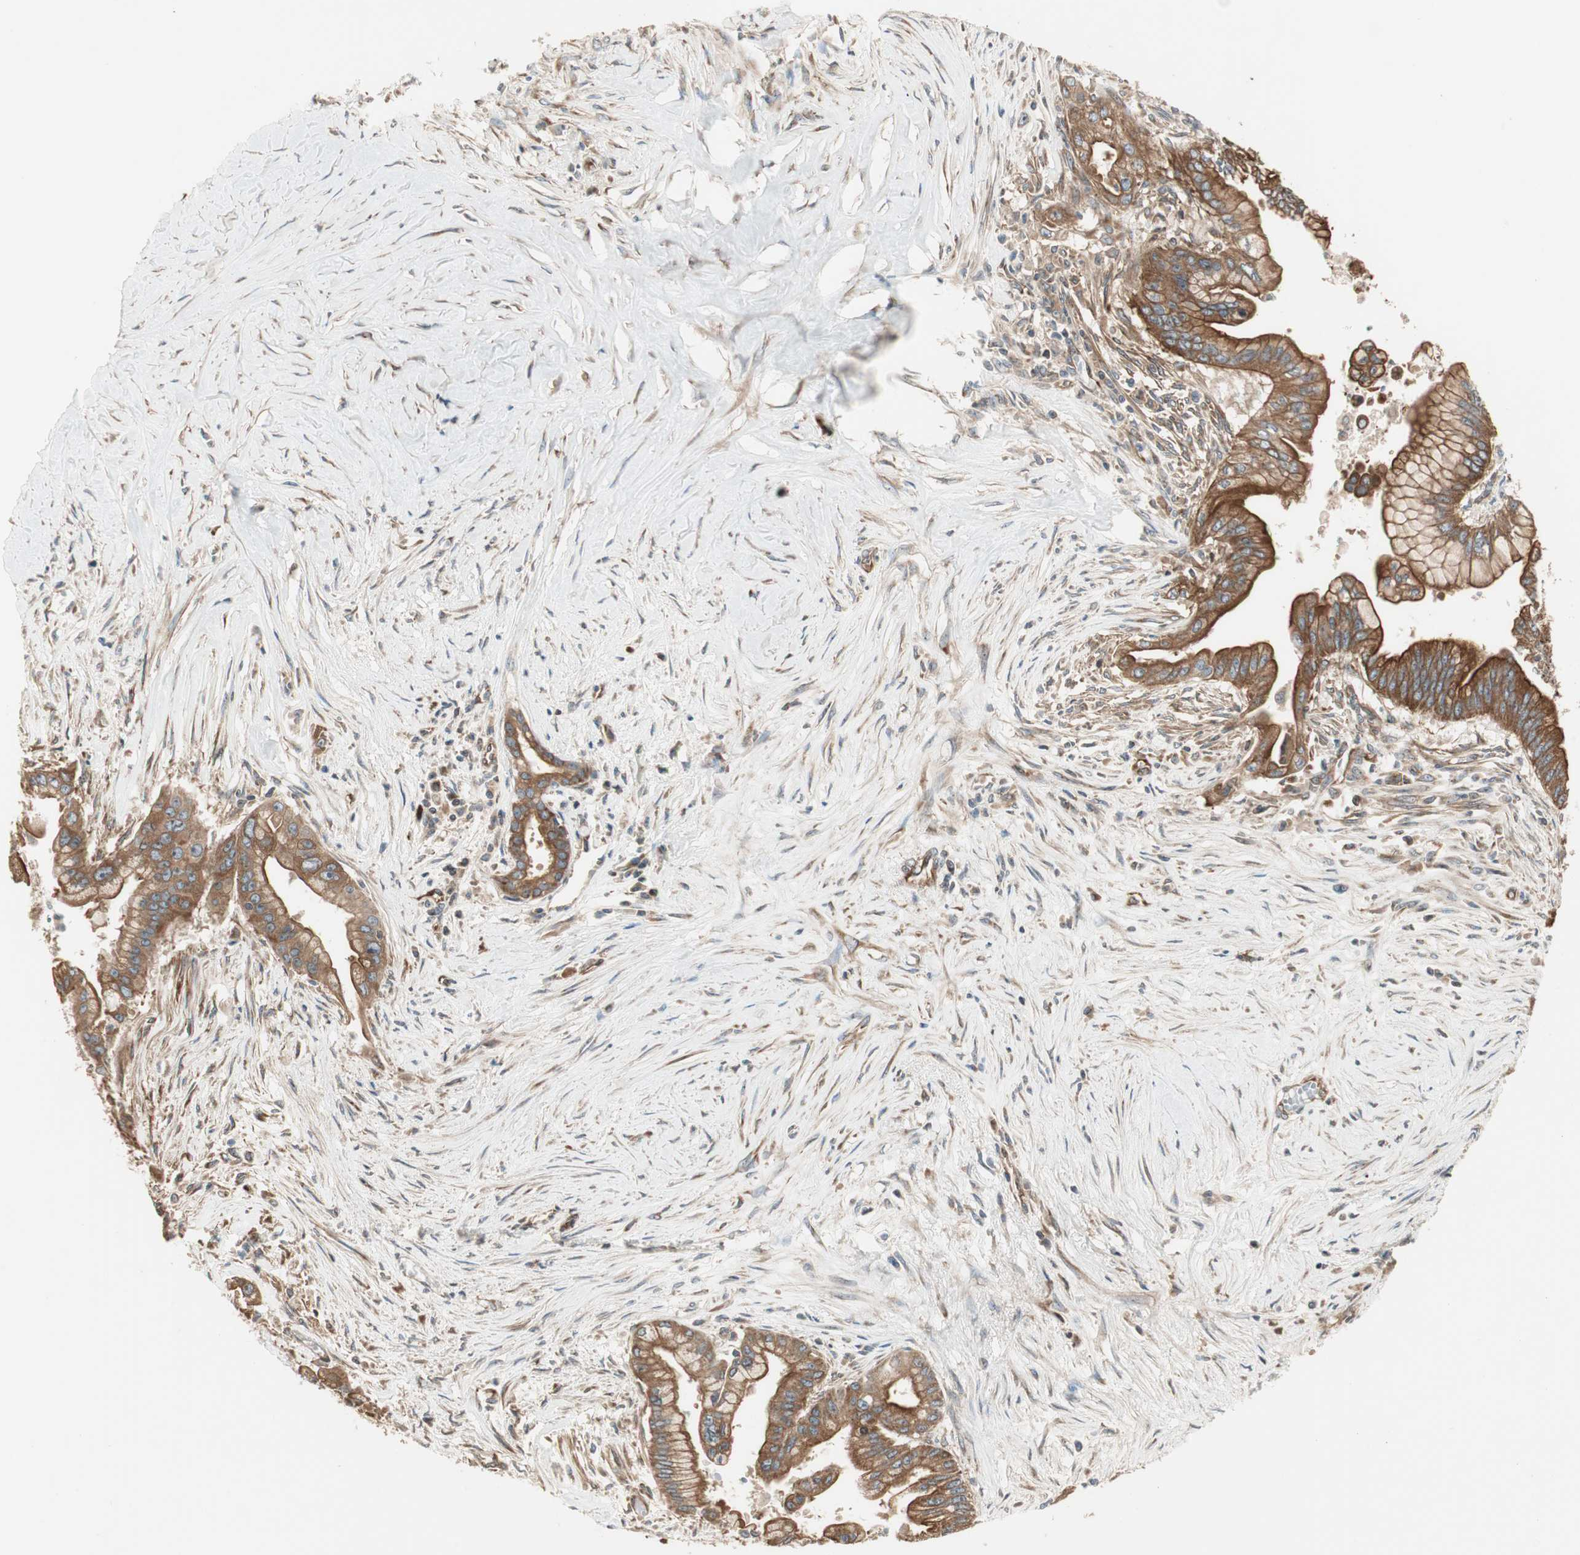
{"staining": {"intensity": "strong", "quantity": ">75%", "location": "cytoplasmic/membranous"}, "tissue": "pancreatic cancer", "cell_type": "Tumor cells", "image_type": "cancer", "snomed": [{"axis": "morphology", "description": "Adenocarcinoma, NOS"}, {"axis": "topography", "description": "Pancreas"}], "caption": "DAB immunohistochemical staining of human pancreatic adenocarcinoma displays strong cytoplasmic/membranous protein staining in approximately >75% of tumor cells.", "gene": "CTTNBP2NL", "patient": {"sex": "male", "age": 59}}